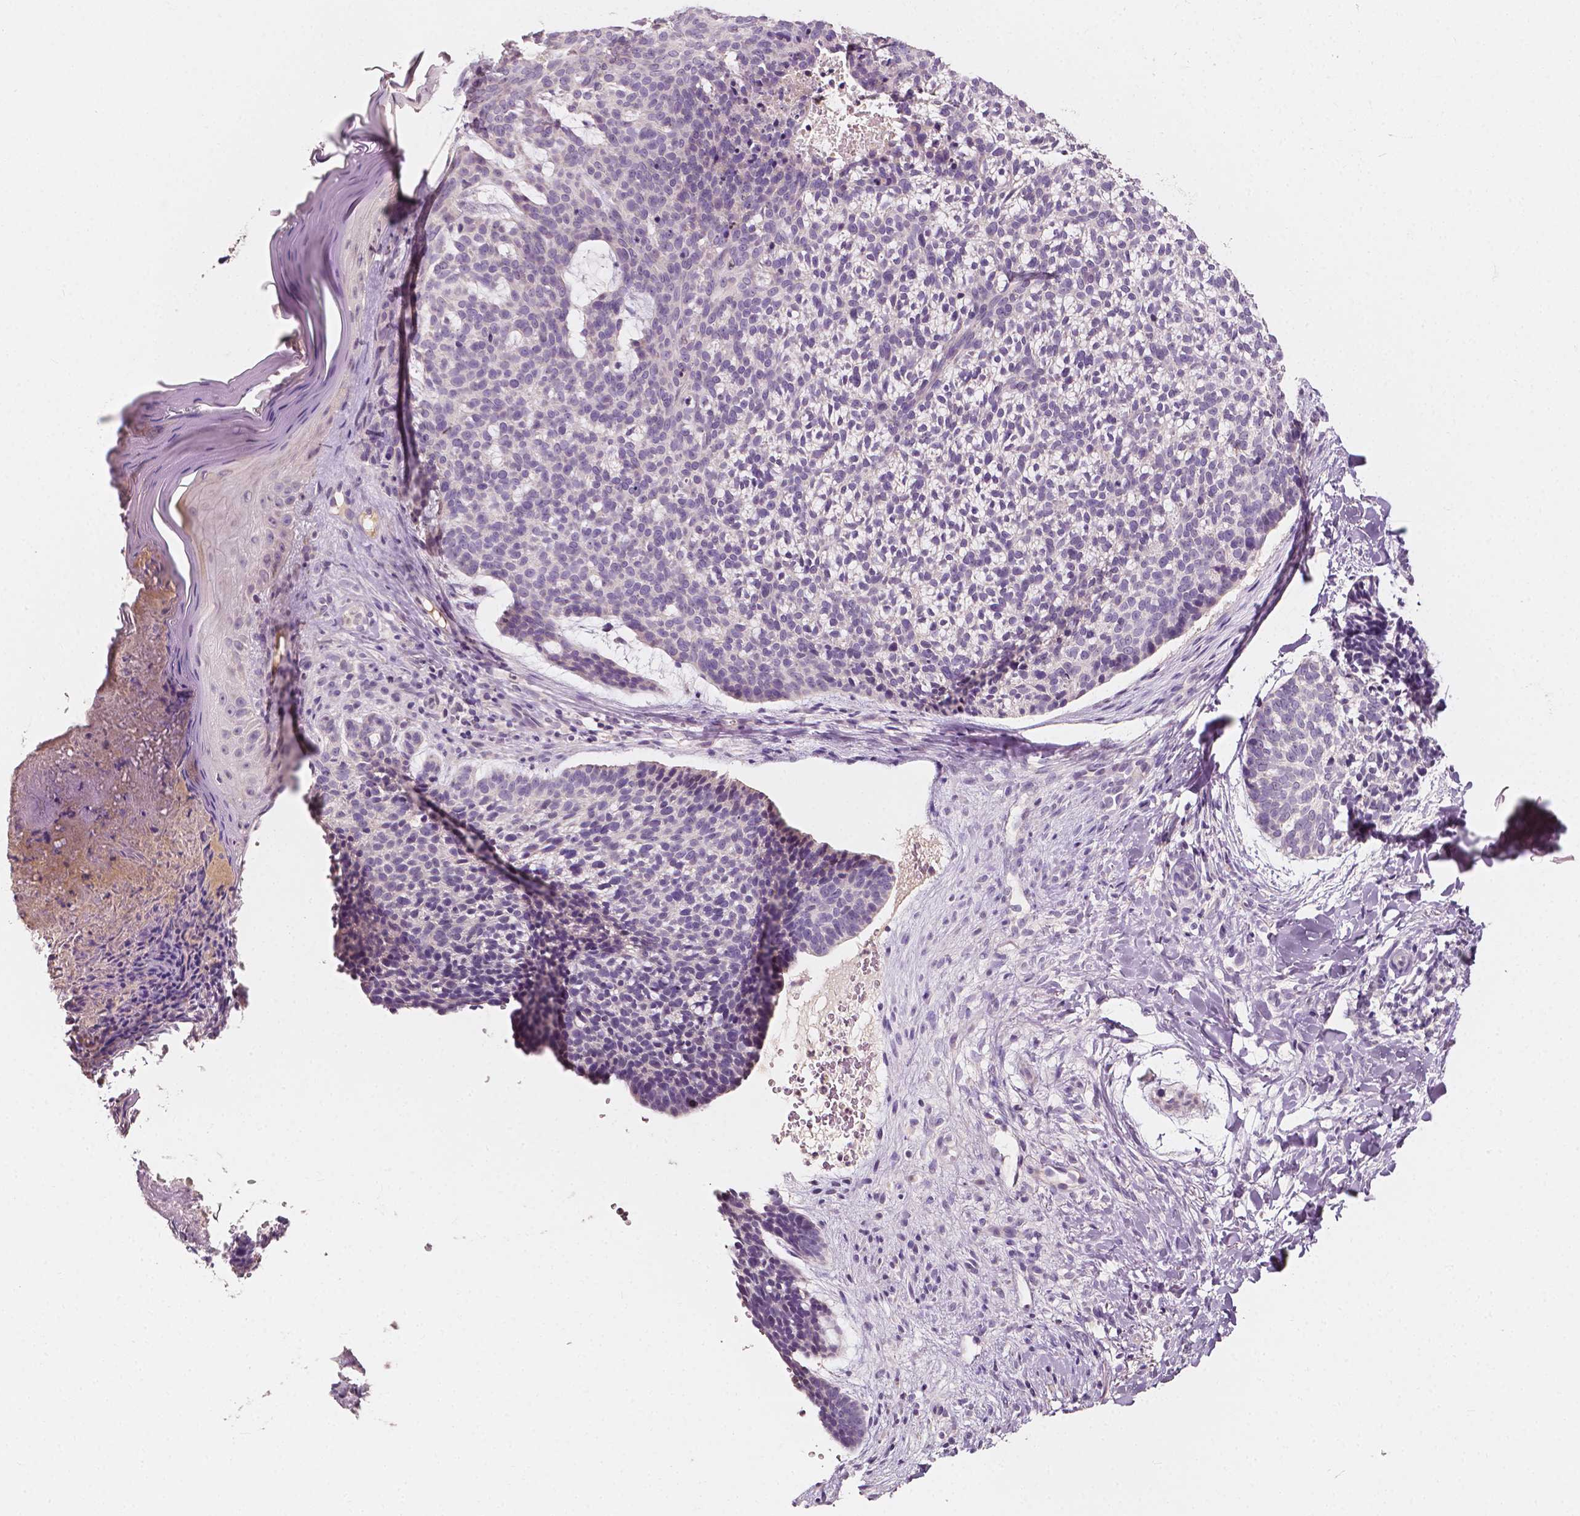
{"staining": {"intensity": "negative", "quantity": "none", "location": "none"}, "tissue": "skin cancer", "cell_type": "Tumor cells", "image_type": "cancer", "snomed": [{"axis": "morphology", "description": "Basal cell carcinoma"}, {"axis": "topography", "description": "Skin"}], "caption": "The image exhibits no significant staining in tumor cells of basal cell carcinoma (skin).", "gene": "NPC1L1", "patient": {"sex": "male", "age": 64}}